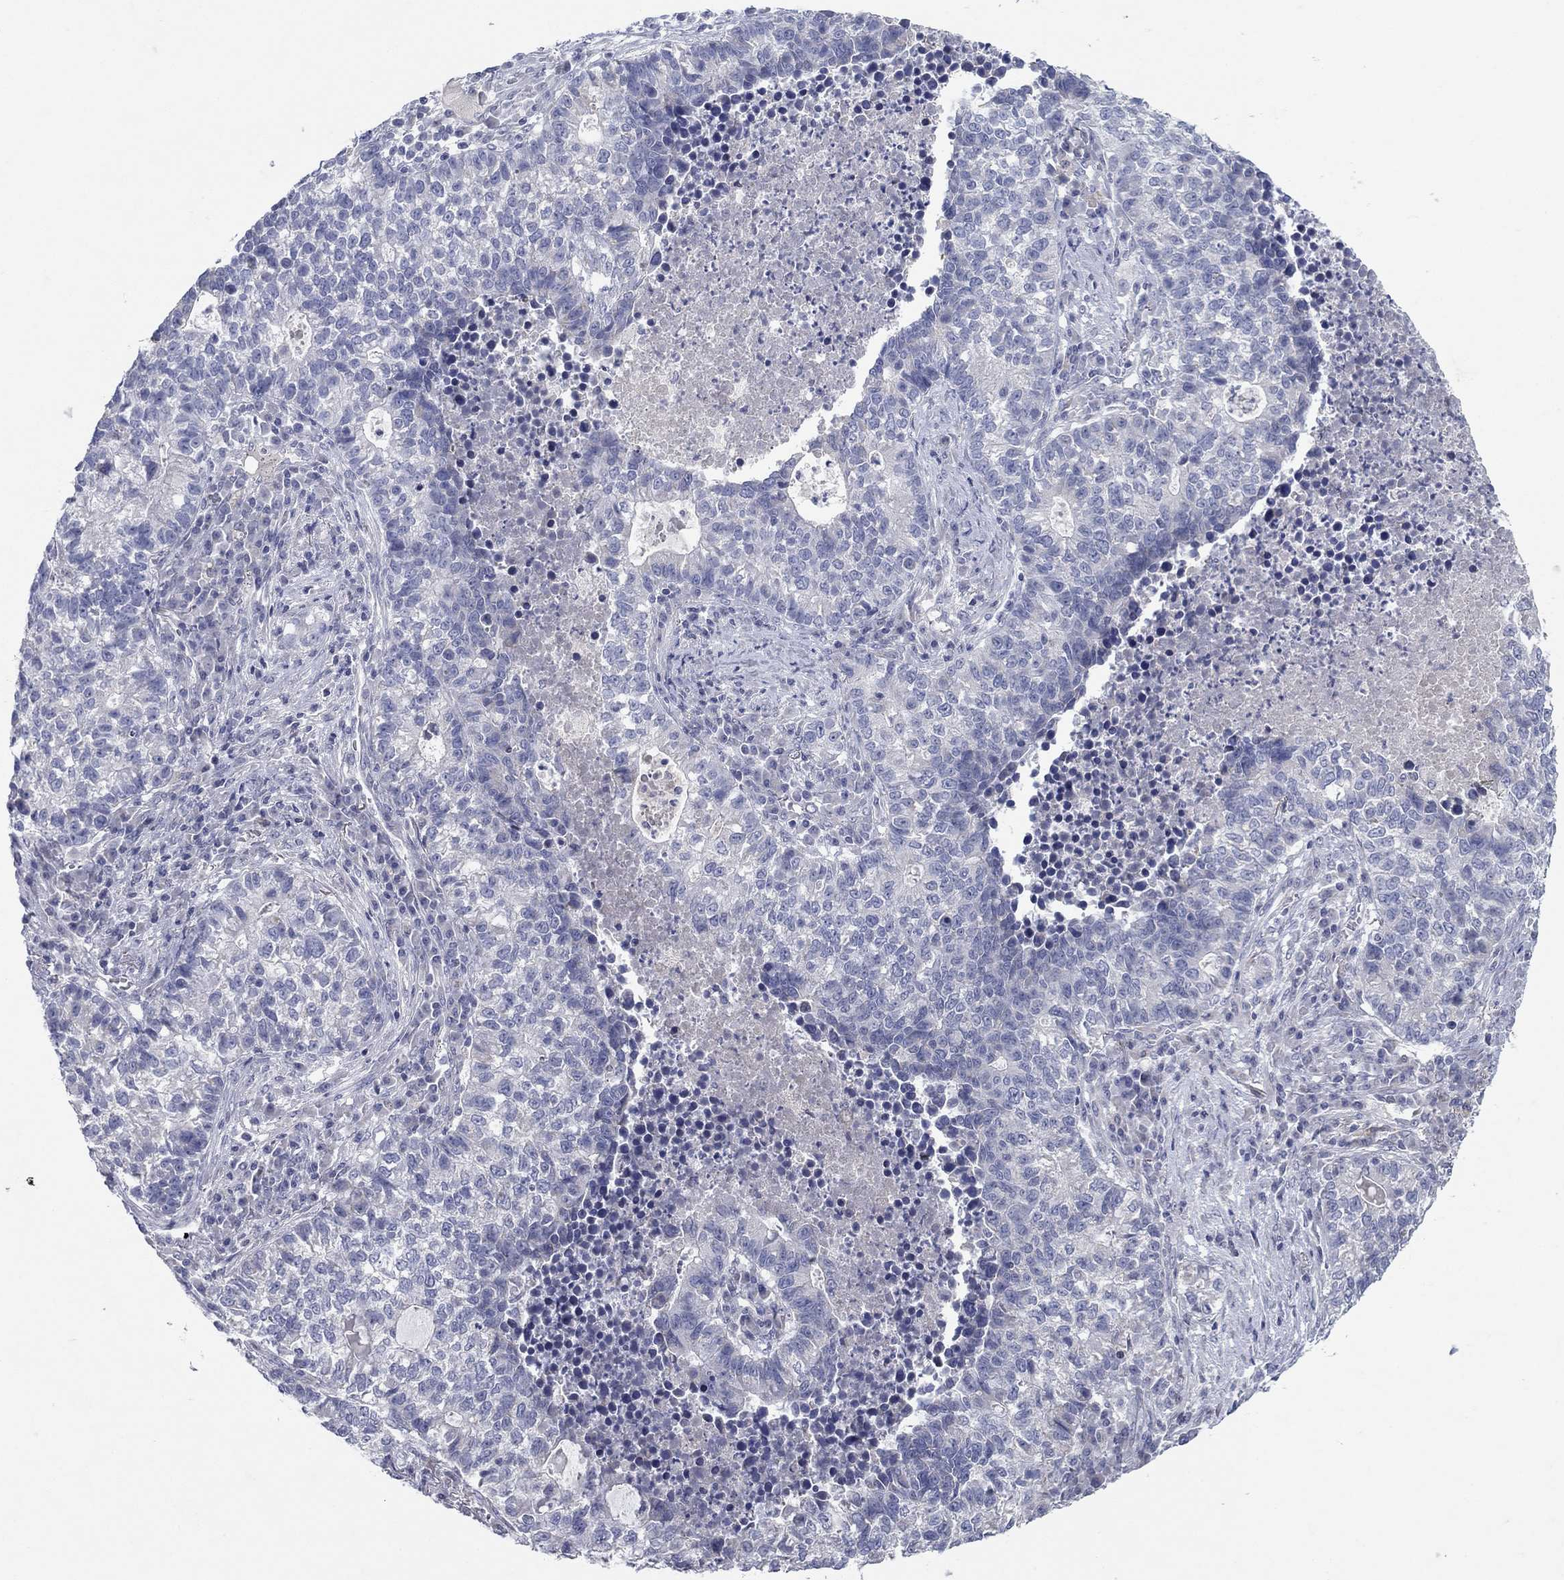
{"staining": {"intensity": "negative", "quantity": "none", "location": "none"}, "tissue": "lung cancer", "cell_type": "Tumor cells", "image_type": "cancer", "snomed": [{"axis": "morphology", "description": "Adenocarcinoma, NOS"}, {"axis": "topography", "description": "Lung"}], "caption": "Human lung cancer stained for a protein using immunohistochemistry reveals no staining in tumor cells.", "gene": "PTGDS", "patient": {"sex": "male", "age": 57}}